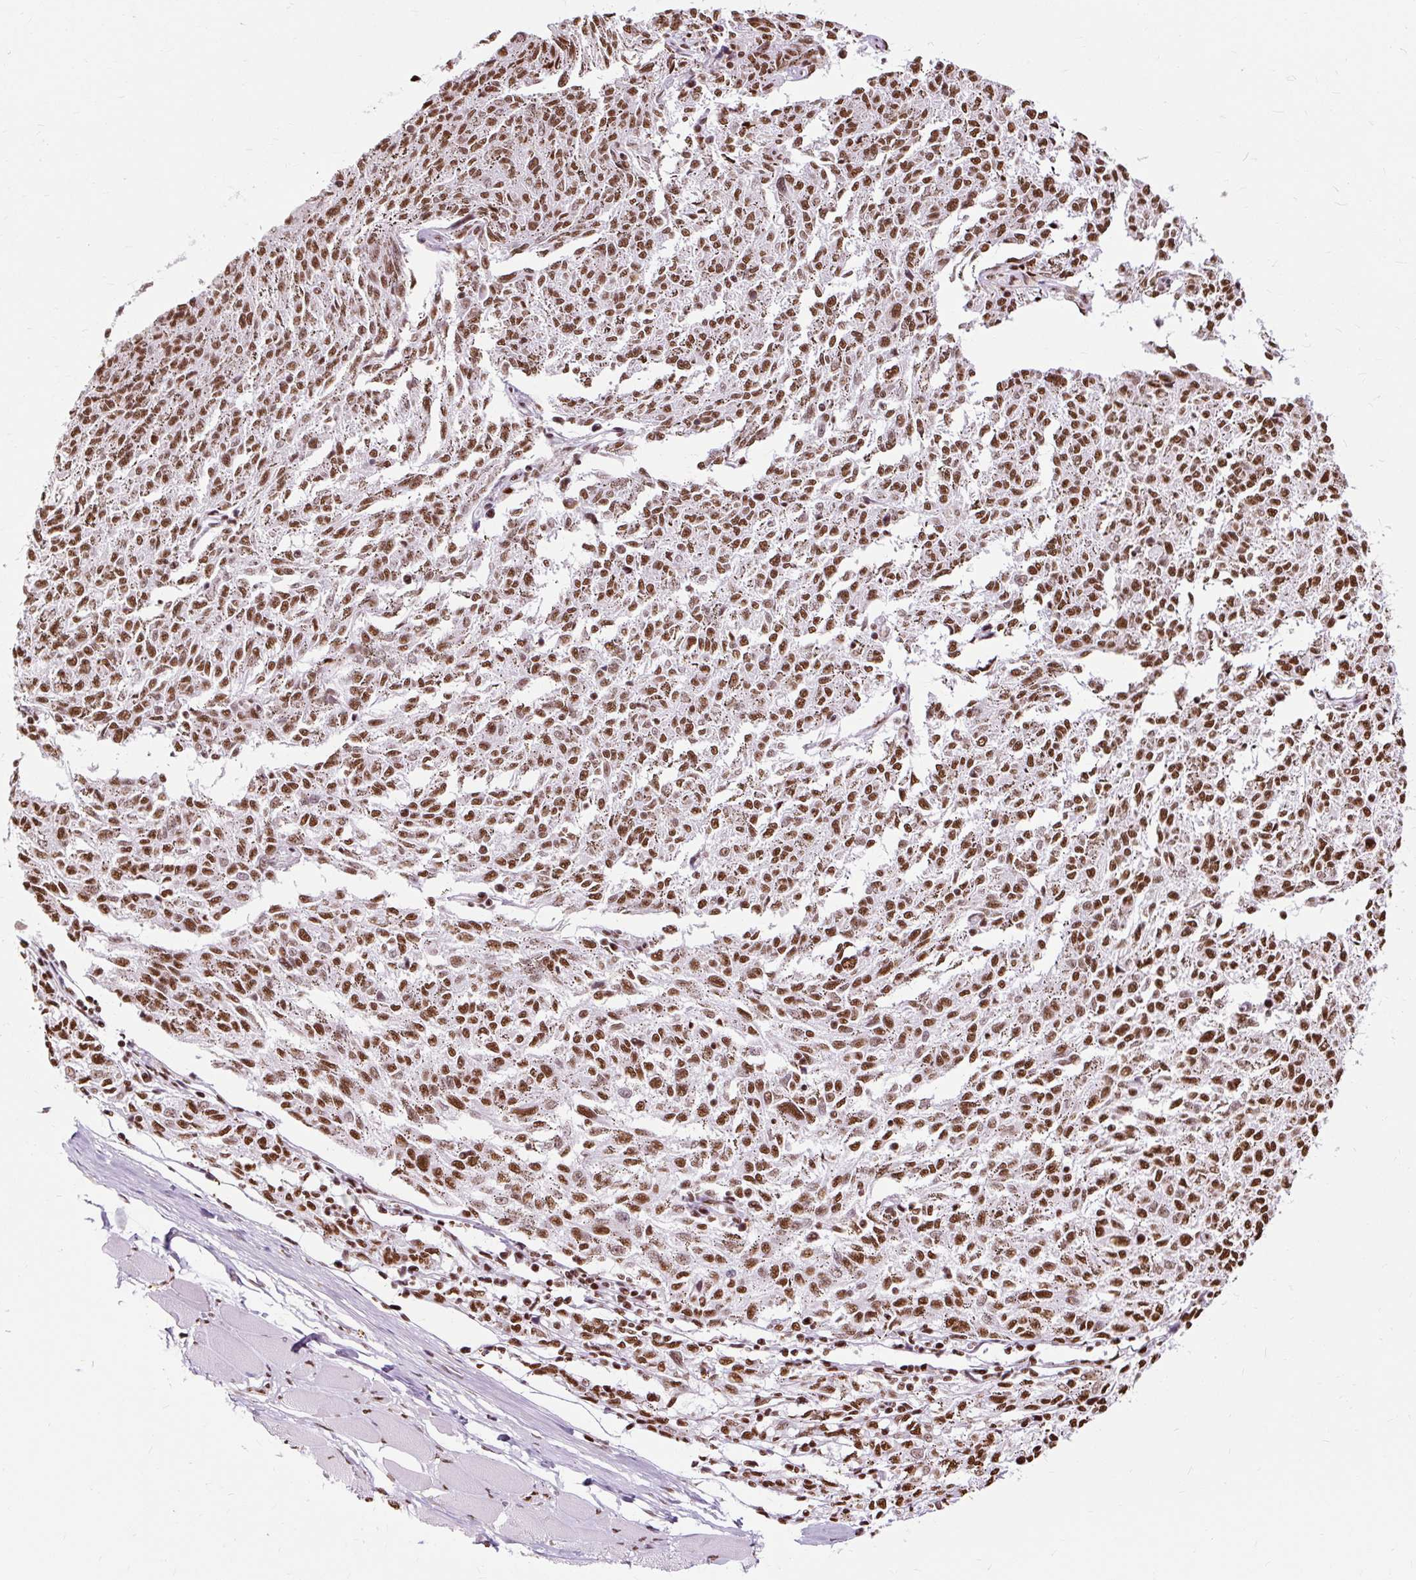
{"staining": {"intensity": "strong", "quantity": ">75%", "location": "nuclear"}, "tissue": "melanoma", "cell_type": "Tumor cells", "image_type": "cancer", "snomed": [{"axis": "morphology", "description": "Malignant melanoma, NOS"}, {"axis": "topography", "description": "Skin"}], "caption": "Human melanoma stained for a protein (brown) displays strong nuclear positive positivity in approximately >75% of tumor cells.", "gene": "XRCC6", "patient": {"sex": "female", "age": 72}}